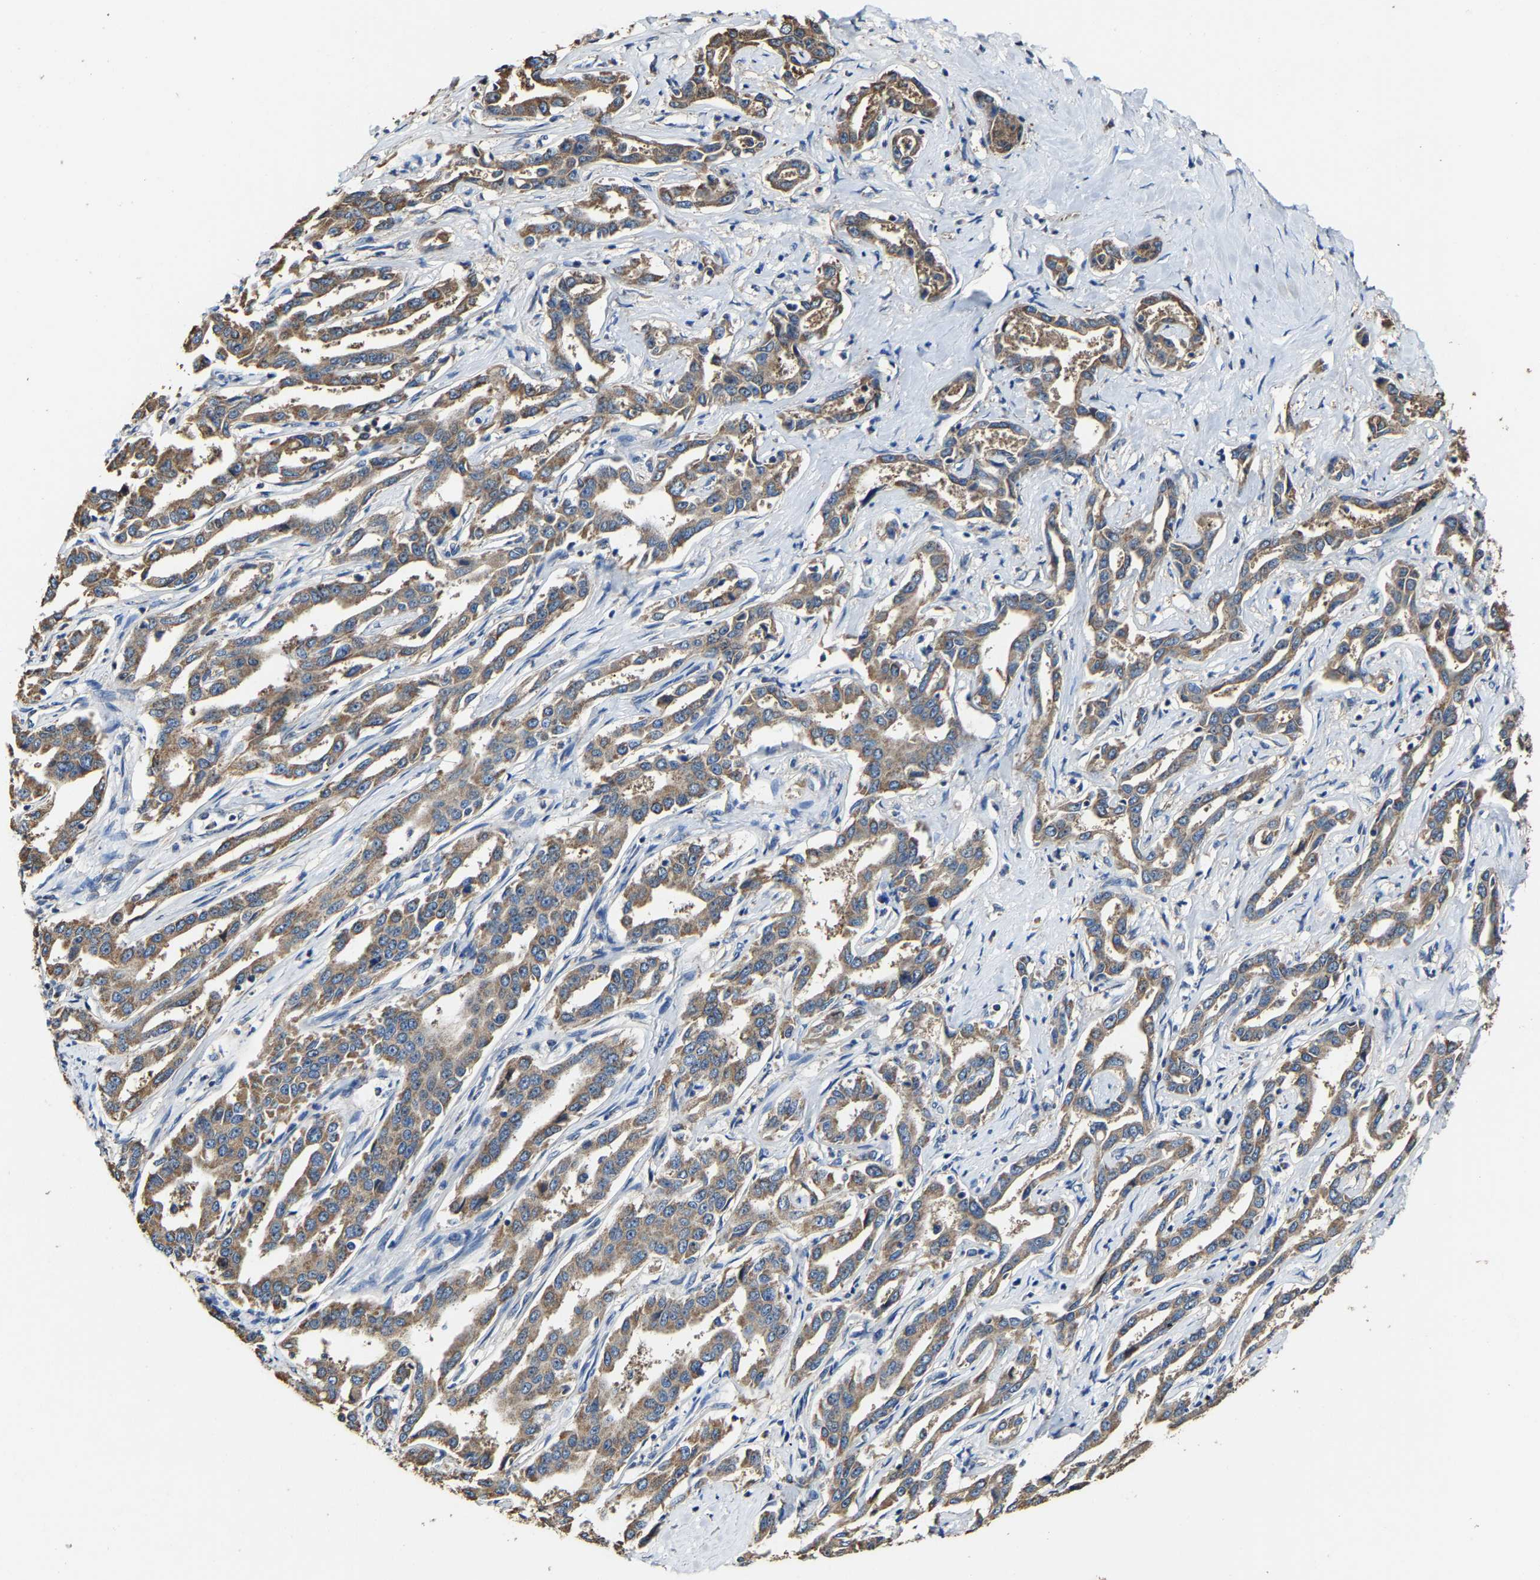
{"staining": {"intensity": "moderate", "quantity": ">75%", "location": "cytoplasmic/membranous"}, "tissue": "liver cancer", "cell_type": "Tumor cells", "image_type": "cancer", "snomed": [{"axis": "morphology", "description": "Cholangiocarcinoma"}, {"axis": "topography", "description": "Liver"}], "caption": "Human cholangiocarcinoma (liver) stained for a protein (brown) reveals moderate cytoplasmic/membranous positive staining in approximately >75% of tumor cells.", "gene": "GFRA3", "patient": {"sex": "male", "age": 59}}